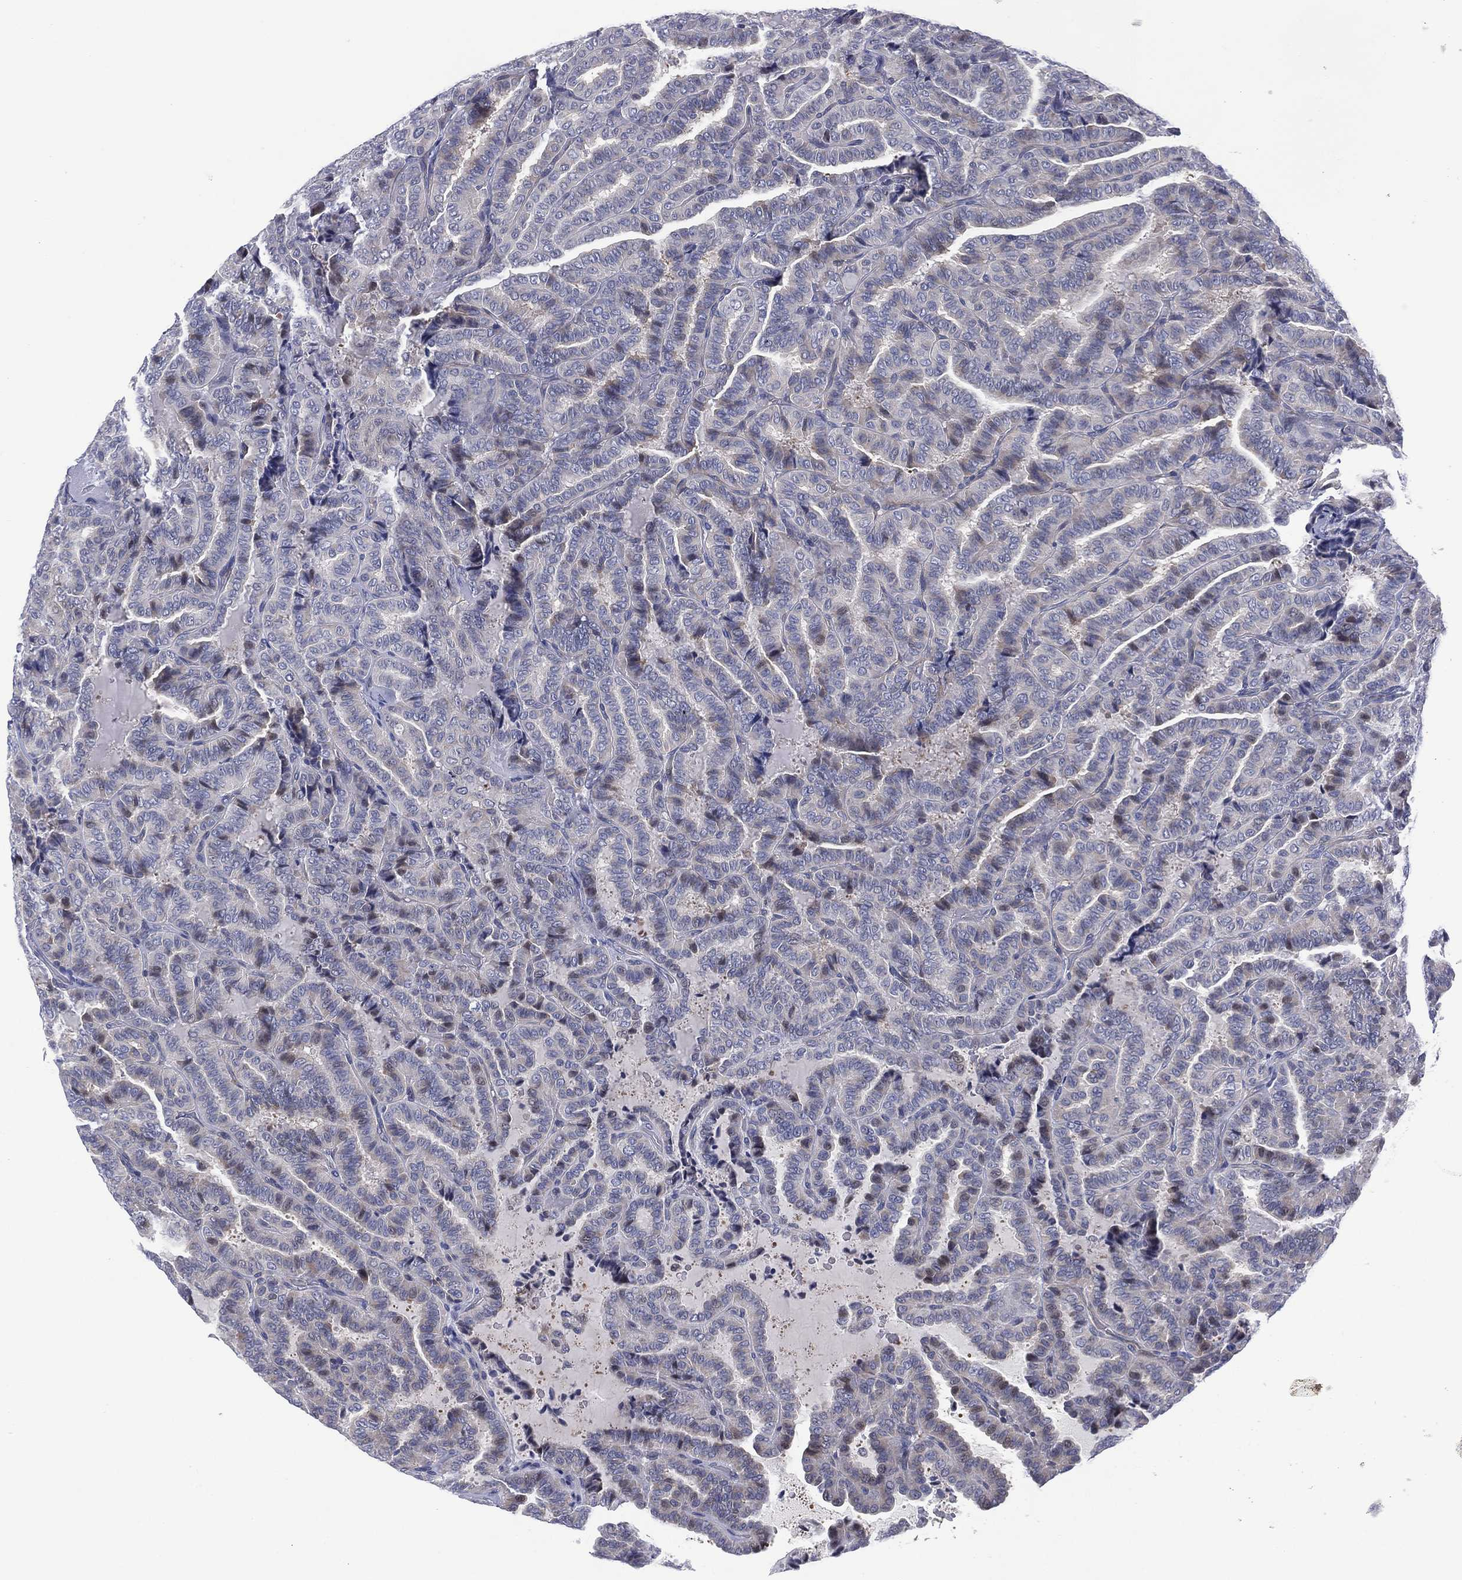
{"staining": {"intensity": "negative", "quantity": "none", "location": "none"}, "tissue": "thyroid cancer", "cell_type": "Tumor cells", "image_type": "cancer", "snomed": [{"axis": "morphology", "description": "Papillary adenocarcinoma, NOS"}, {"axis": "topography", "description": "Thyroid gland"}], "caption": "IHC image of neoplastic tissue: thyroid cancer stained with DAB (3,3'-diaminobenzidine) shows no significant protein expression in tumor cells. Brightfield microscopy of immunohistochemistry (IHC) stained with DAB (3,3'-diaminobenzidine) (brown) and hematoxylin (blue), captured at high magnification.", "gene": "SLC4A4", "patient": {"sex": "female", "age": 39}}